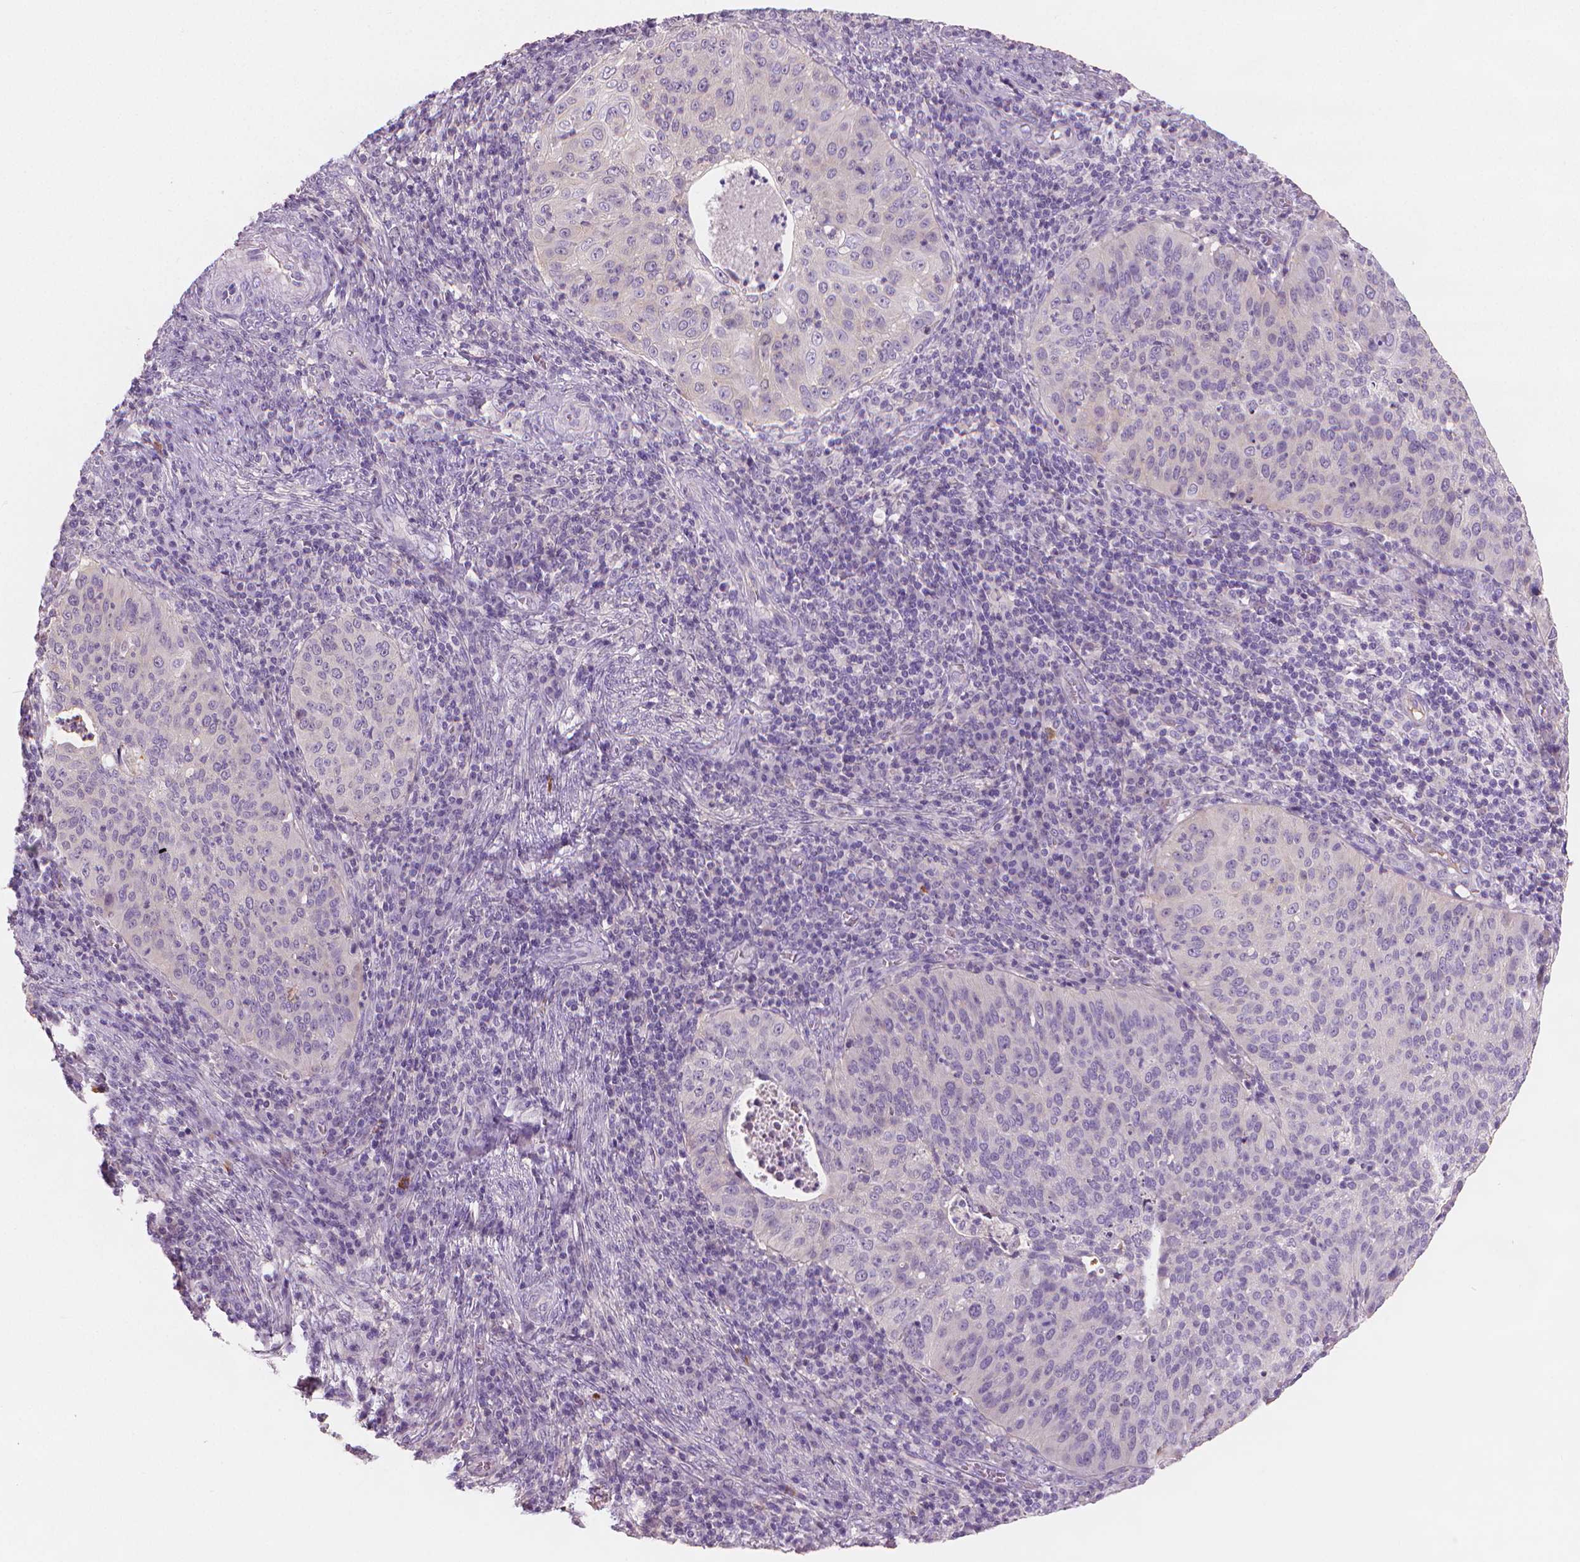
{"staining": {"intensity": "negative", "quantity": "none", "location": "none"}, "tissue": "cervical cancer", "cell_type": "Tumor cells", "image_type": "cancer", "snomed": [{"axis": "morphology", "description": "Squamous cell carcinoma, NOS"}, {"axis": "topography", "description": "Cervix"}], "caption": "Protein analysis of cervical cancer (squamous cell carcinoma) reveals no significant expression in tumor cells. (Stains: DAB IHC with hematoxylin counter stain, Microscopy: brightfield microscopy at high magnification).", "gene": "APOA4", "patient": {"sex": "female", "age": 39}}